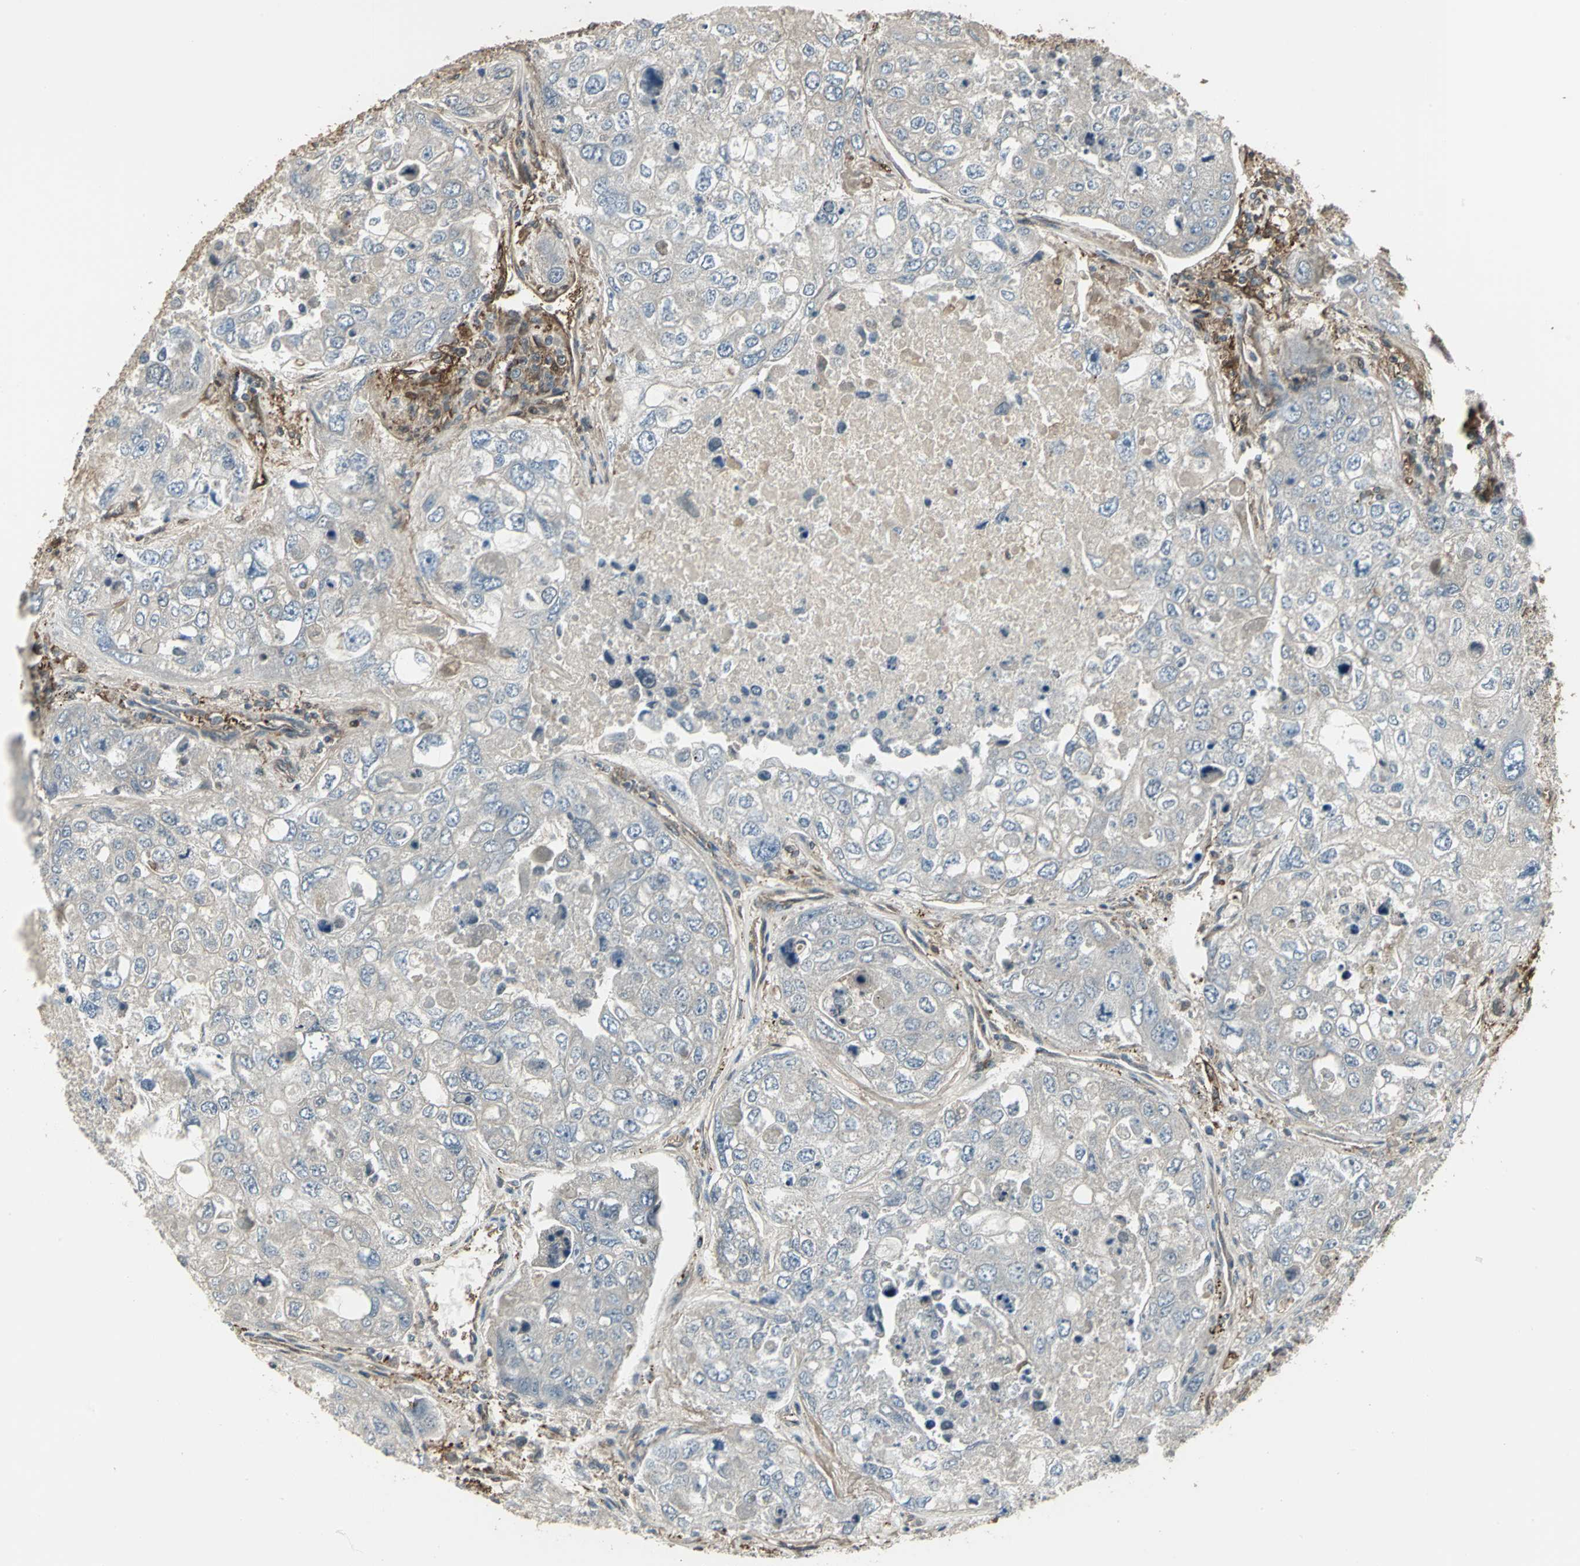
{"staining": {"intensity": "weak", "quantity": ">75%", "location": "cytoplasmic/membranous"}, "tissue": "urothelial cancer", "cell_type": "Tumor cells", "image_type": "cancer", "snomed": [{"axis": "morphology", "description": "Urothelial carcinoma, High grade"}, {"axis": "topography", "description": "Lymph node"}, {"axis": "topography", "description": "Urinary bladder"}], "caption": "This image demonstrates immunohistochemistry (IHC) staining of high-grade urothelial carcinoma, with low weak cytoplasmic/membranous staining in approximately >75% of tumor cells.", "gene": "PRXL2B", "patient": {"sex": "male", "age": 51}}